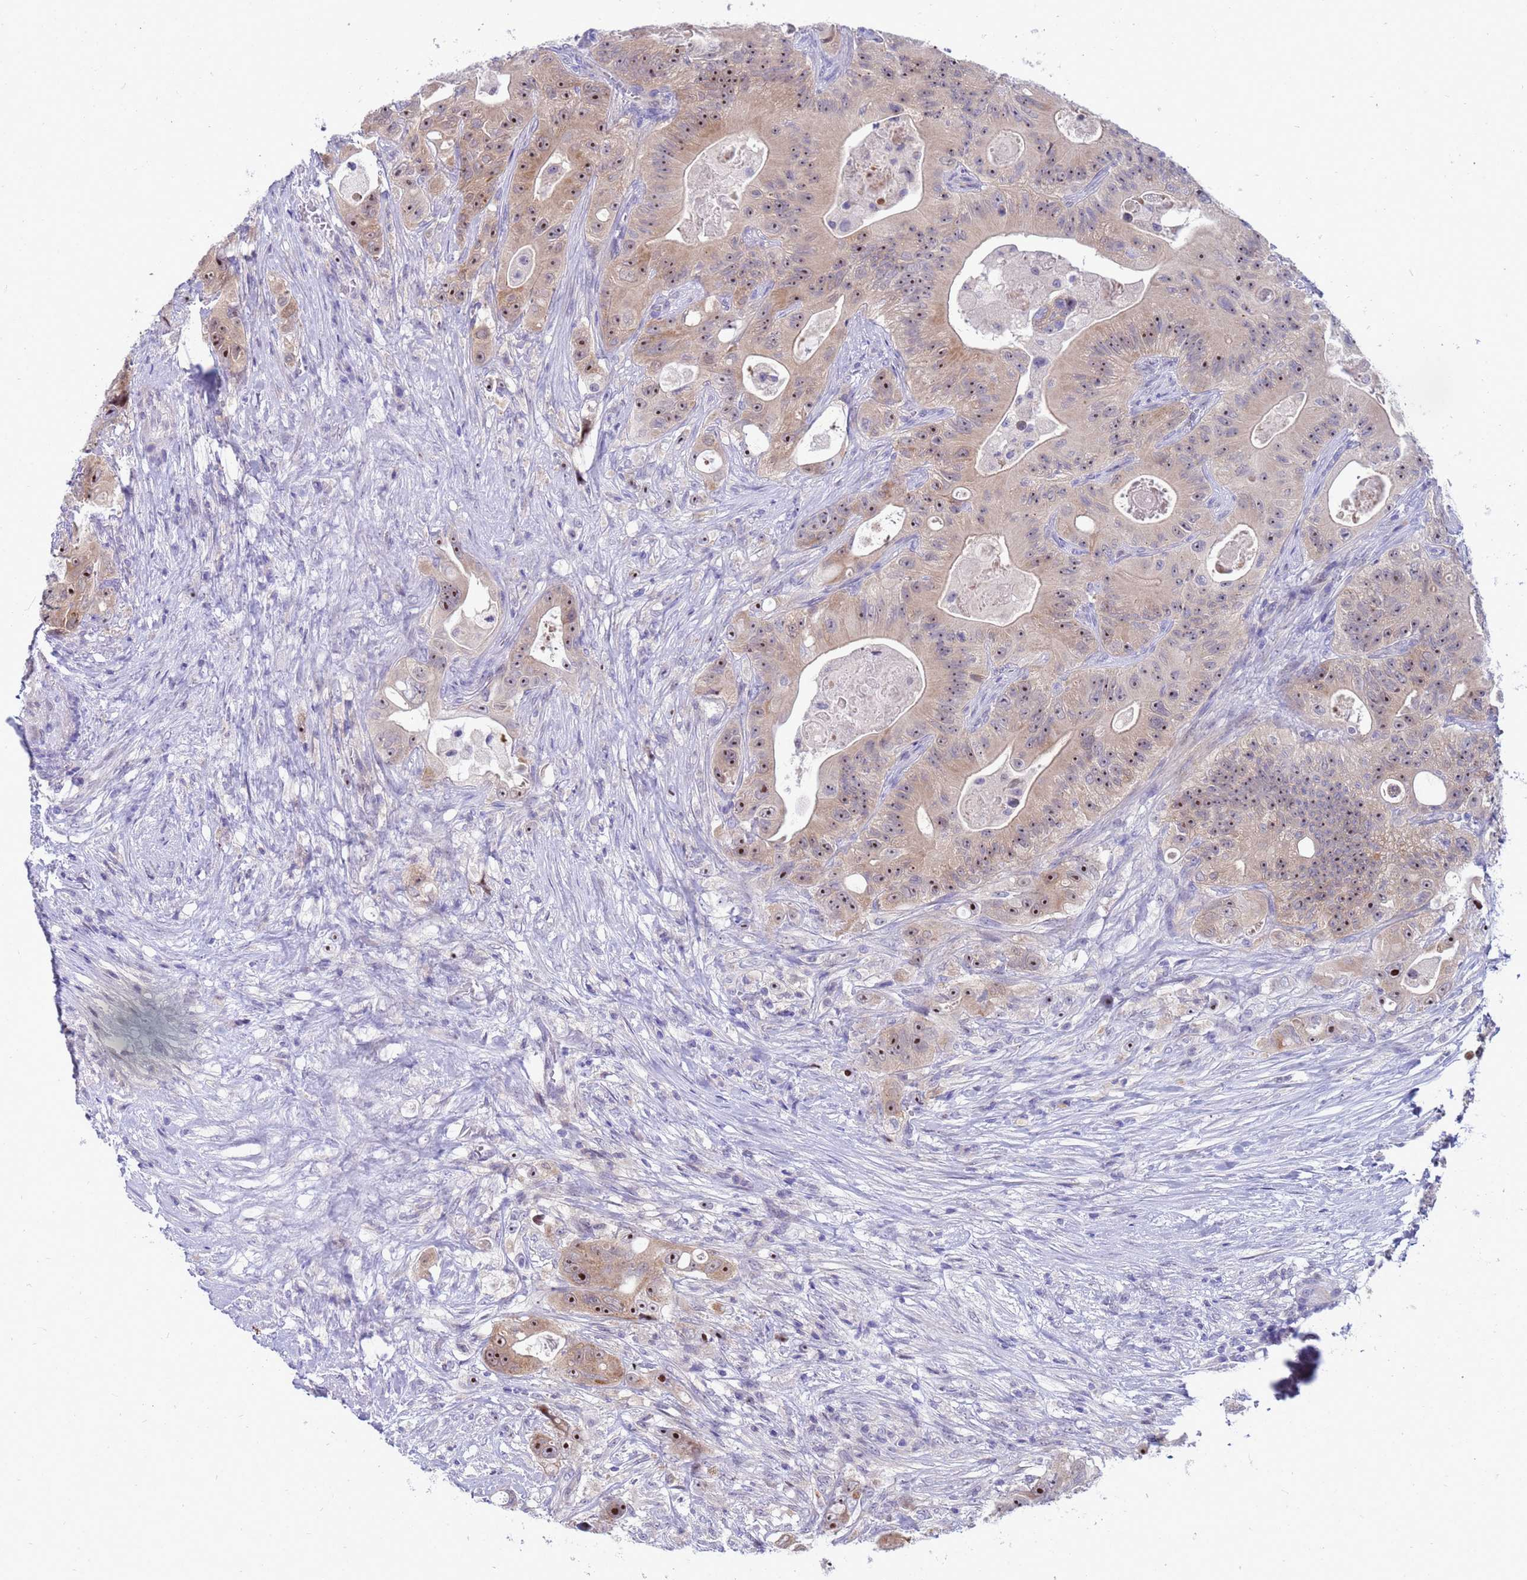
{"staining": {"intensity": "strong", "quantity": "25%-75%", "location": "nuclear"}, "tissue": "colorectal cancer", "cell_type": "Tumor cells", "image_type": "cancer", "snomed": [{"axis": "morphology", "description": "Adenocarcinoma, NOS"}, {"axis": "topography", "description": "Colon"}], "caption": "Immunohistochemical staining of colorectal cancer (adenocarcinoma) exhibits strong nuclear protein expression in about 25%-75% of tumor cells.", "gene": "LRATD1", "patient": {"sex": "female", "age": 46}}